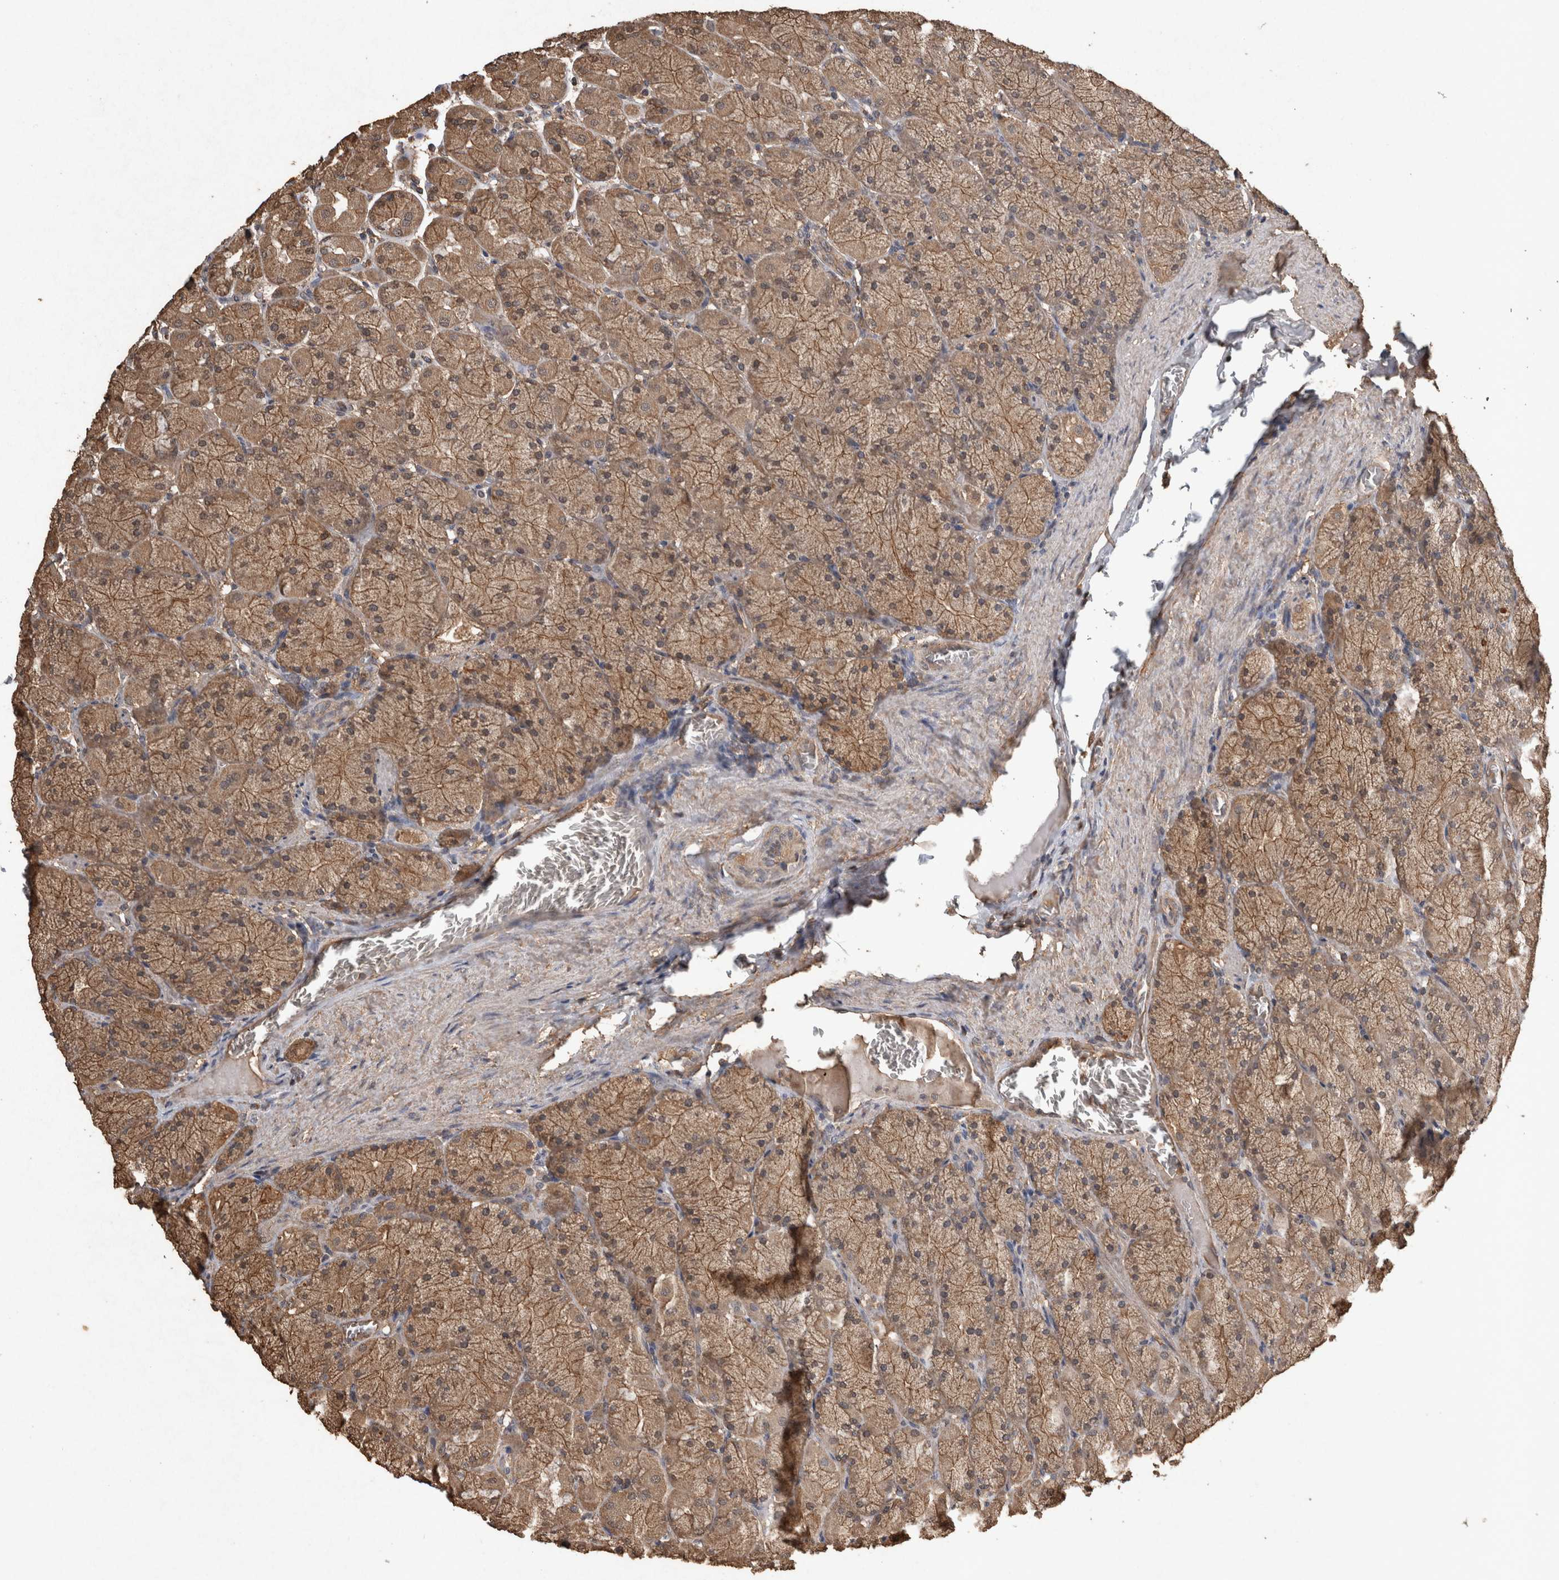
{"staining": {"intensity": "moderate", "quantity": ">75%", "location": "cytoplasmic/membranous"}, "tissue": "stomach", "cell_type": "Glandular cells", "image_type": "normal", "snomed": [{"axis": "morphology", "description": "Normal tissue, NOS"}, {"axis": "topography", "description": "Stomach, upper"}], "caption": "A brown stain highlights moderate cytoplasmic/membranous staining of a protein in glandular cells of benign human stomach.", "gene": "FGFRL1", "patient": {"sex": "female", "age": 56}}